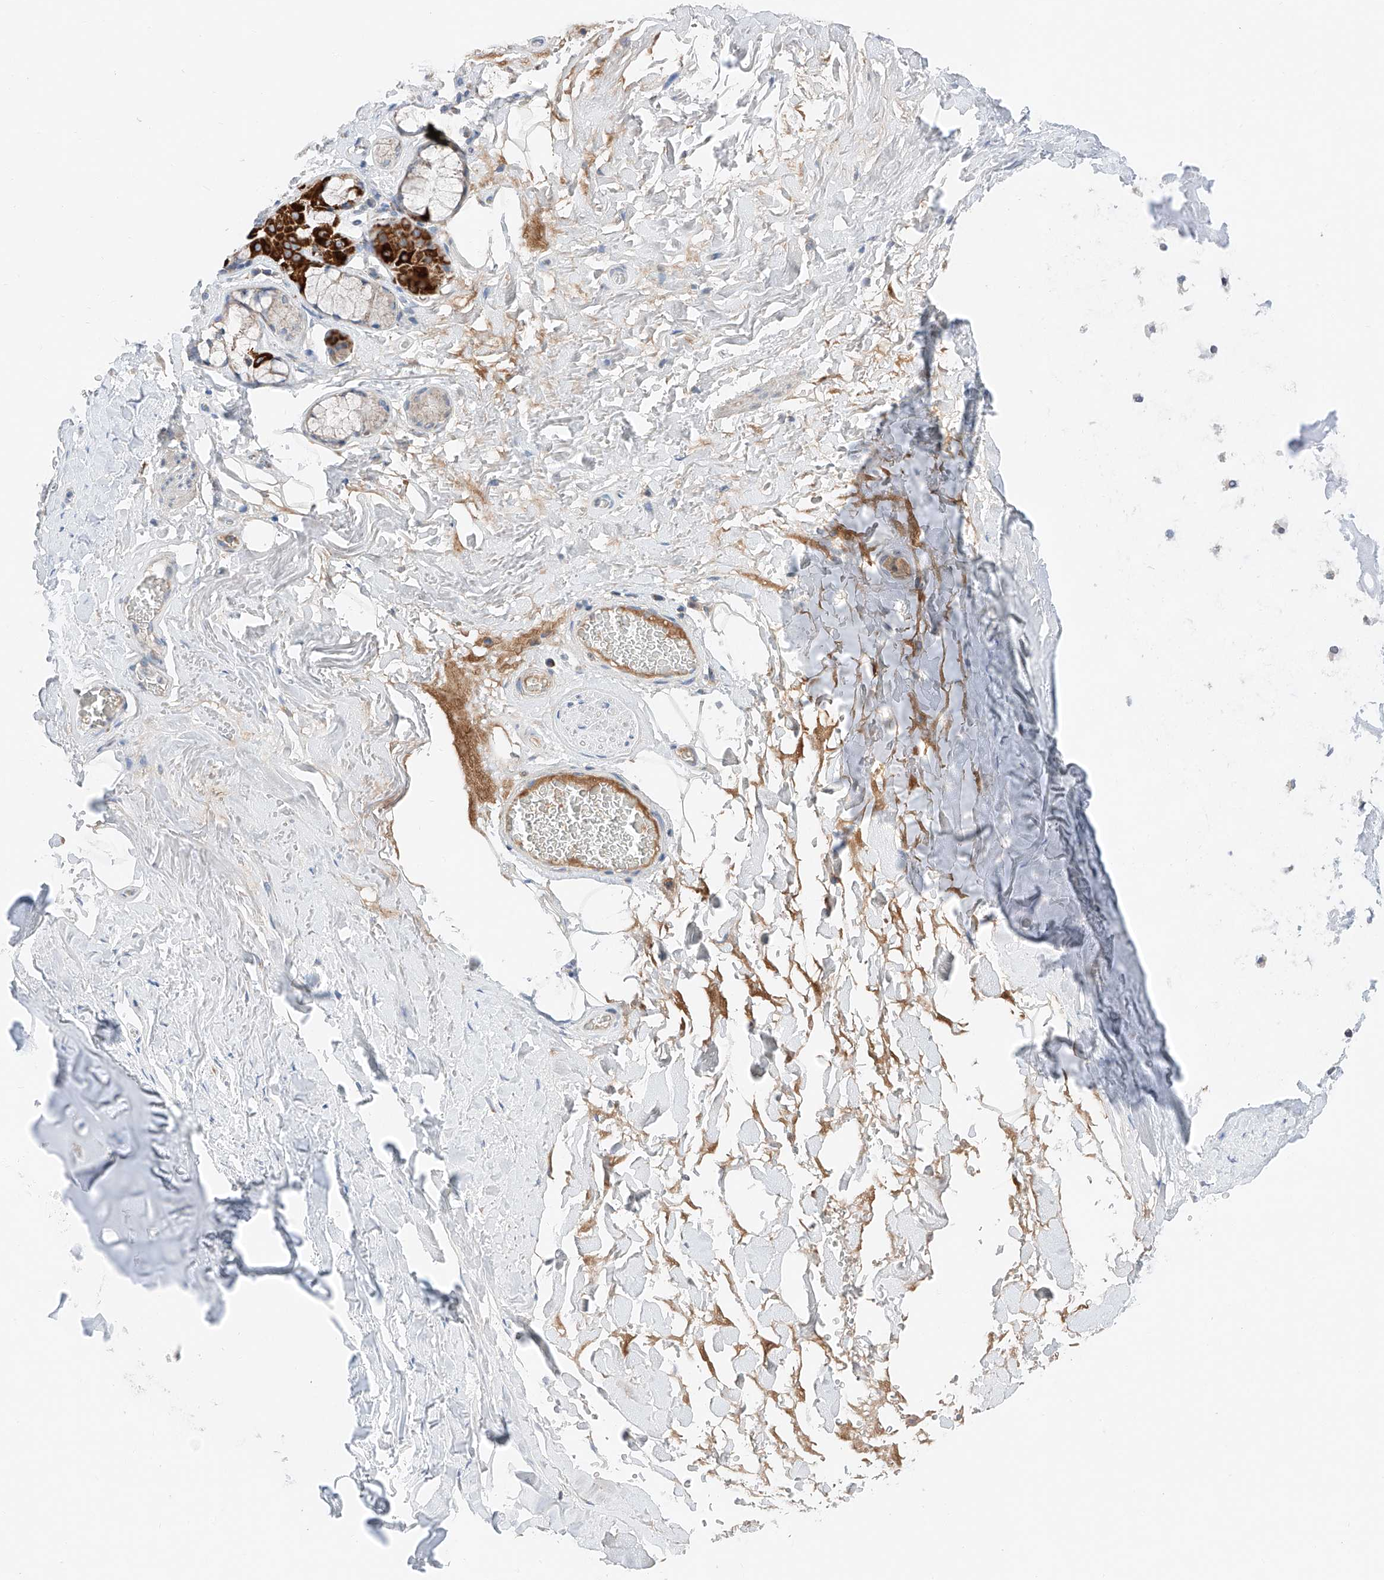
{"staining": {"intensity": "negative", "quantity": "none", "location": "none"}, "tissue": "adipose tissue", "cell_type": "Adipocytes", "image_type": "normal", "snomed": [{"axis": "morphology", "description": "Normal tissue, NOS"}, {"axis": "topography", "description": "Cartilage tissue"}], "caption": "A micrograph of adipose tissue stained for a protein shows no brown staining in adipocytes.", "gene": "MRAP", "patient": {"sex": "female", "age": 63}}